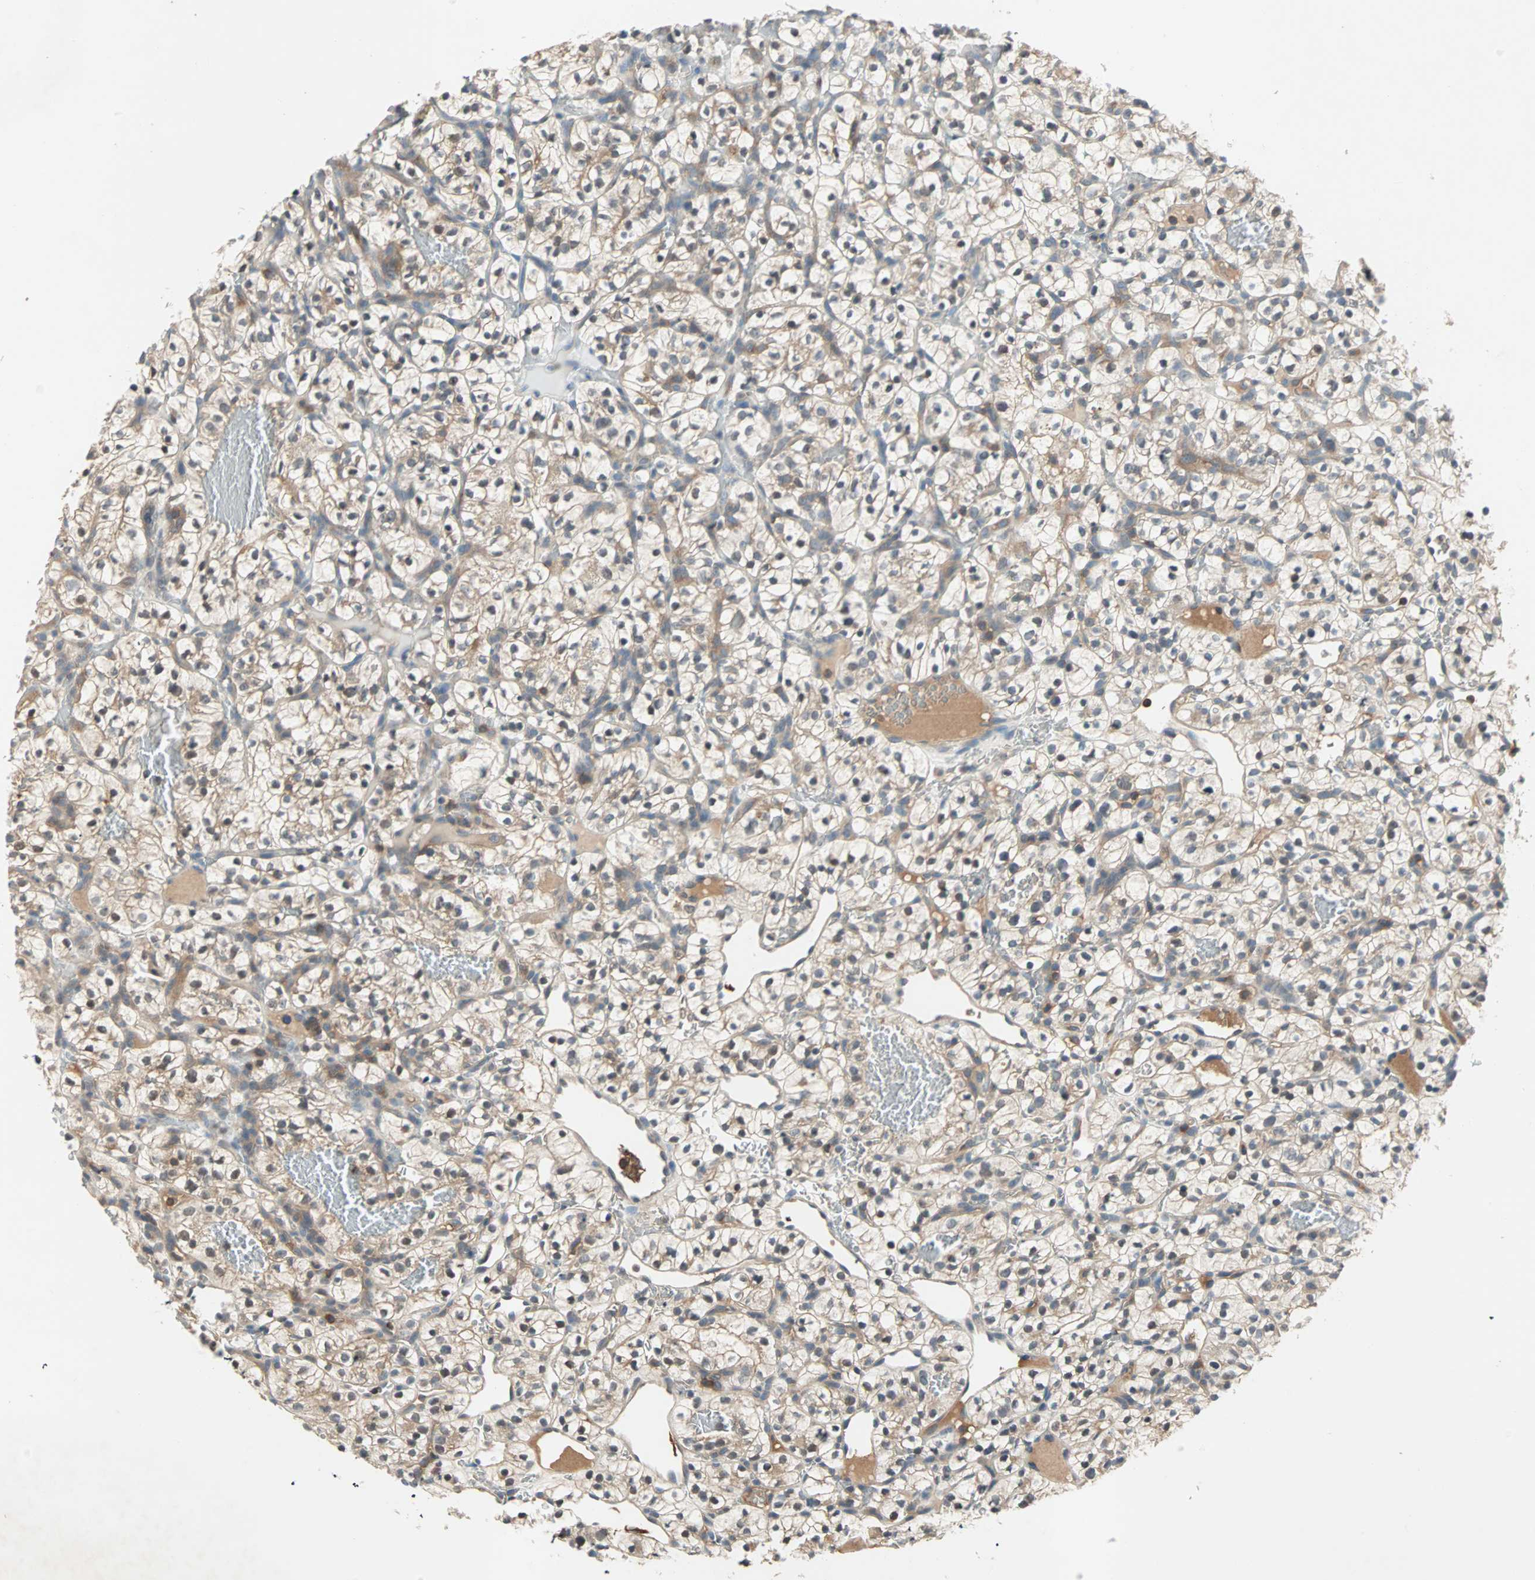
{"staining": {"intensity": "weak", "quantity": "25%-75%", "location": "cytoplasmic/membranous"}, "tissue": "renal cancer", "cell_type": "Tumor cells", "image_type": "cancer", "snomed": [{"axis": "morphology", "description": "Adenocarcinoma, NOS"}, {"axis": "topography", "description": "Kidney"}], "caption": "The image reveals immunohistochemical staining of renal cancer (adenocarcinoma). There is weak cytoplasmic/membranous staining is appreciated in about 25%-75% of tumor cells. (DAB IHC, brown staining for protein, blue staining for nuclei).", "gene": "TEC", "patient": {"sex": "female", "age": 57}}